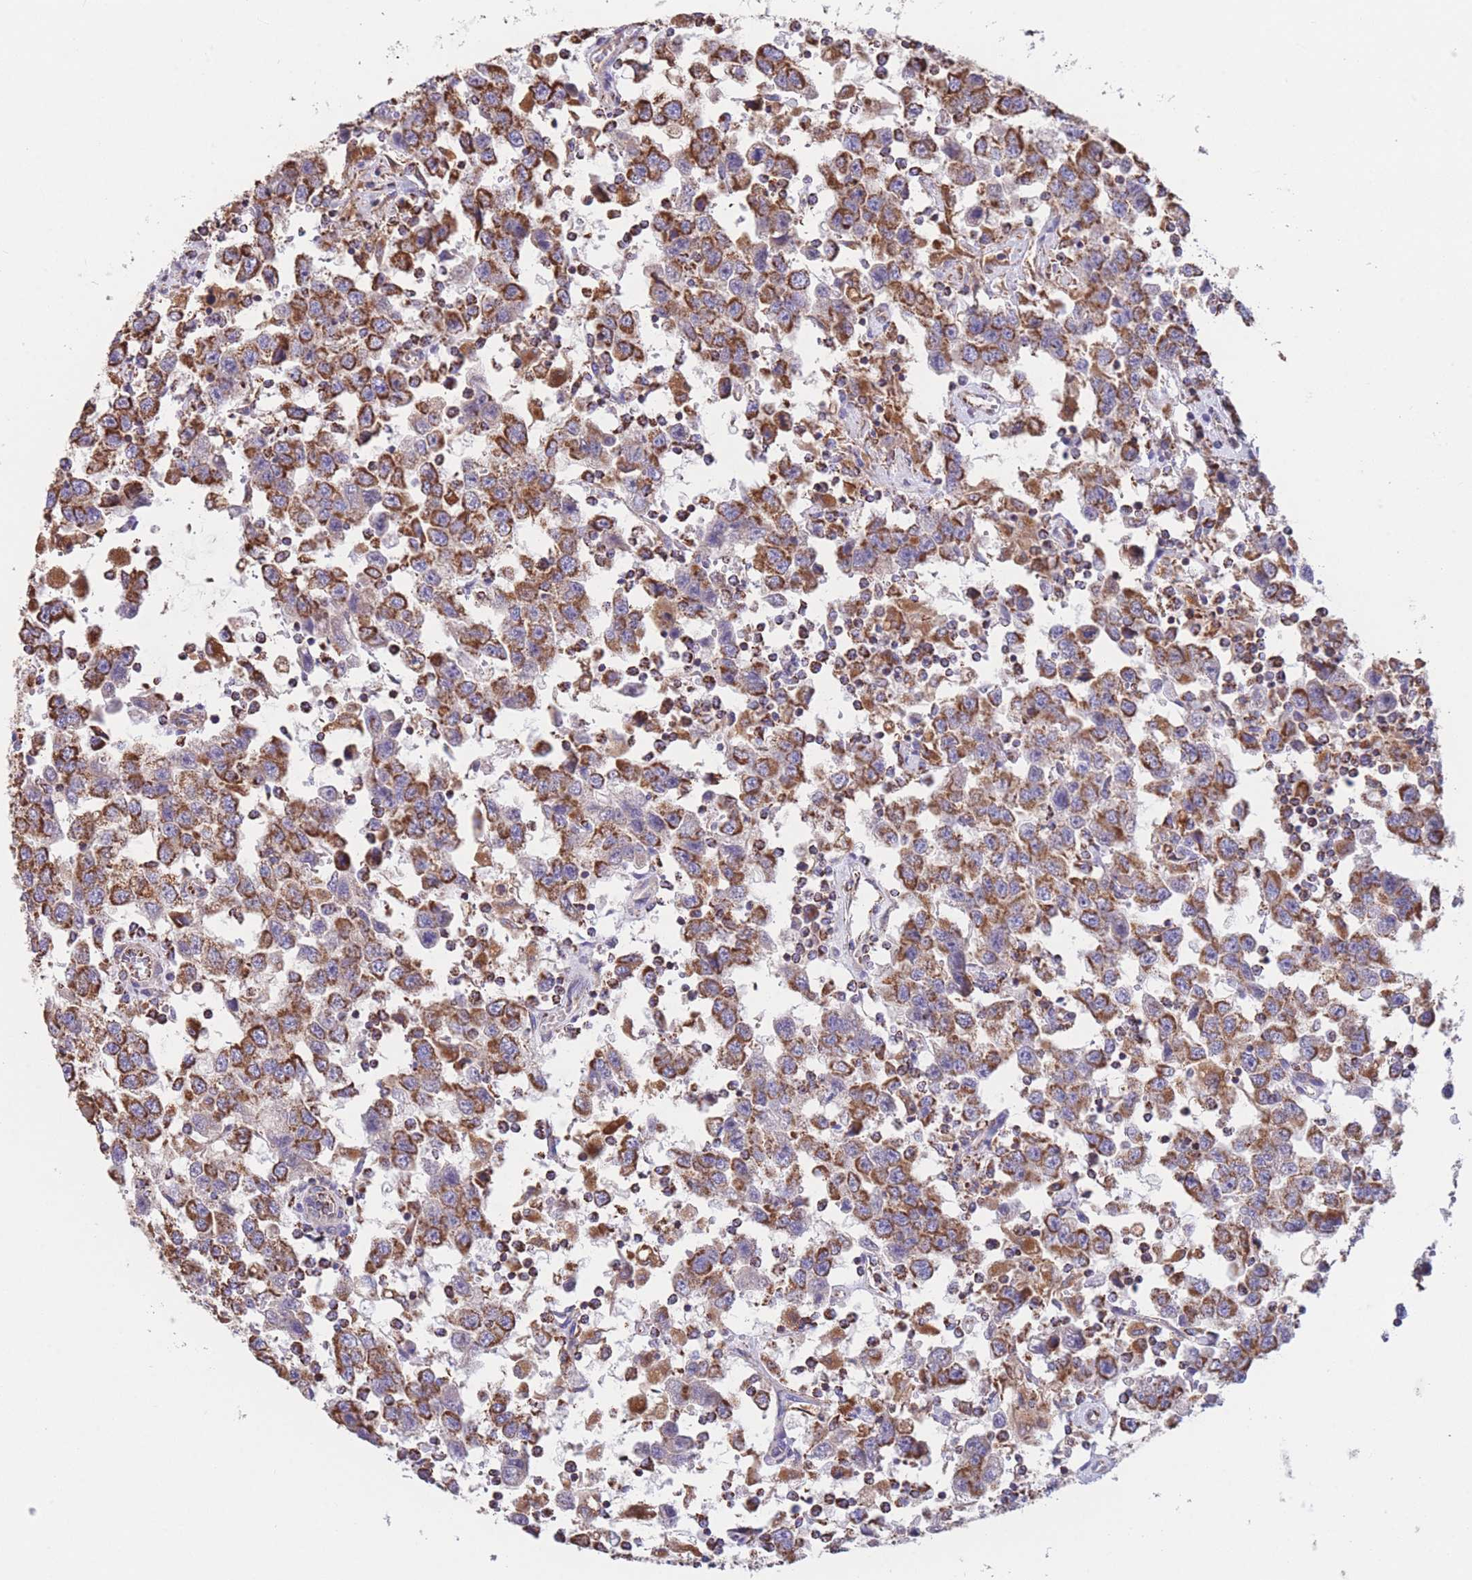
{"staining": {"intensity": "strong", "quantity": ">75%", "location": "cytoplasmic/membranous"}, "tissue": "testis cancer", "cell_type": "Tumor cells", "image_type": "cancer", "snomed": [{"axis": "morphology", "description": "Seminoma, NOS"}, {"axis": "topography", "description": "Testis"}], "caption": "Approximately >75% of tumor cells in testis cancer (seminoma) reveal strong cytoplasmic/membranous protein positivity as visualized by brown immunohistochemical staining.", "gene": "FKBP8", "patient": {"sex": "male", "age": 41}}